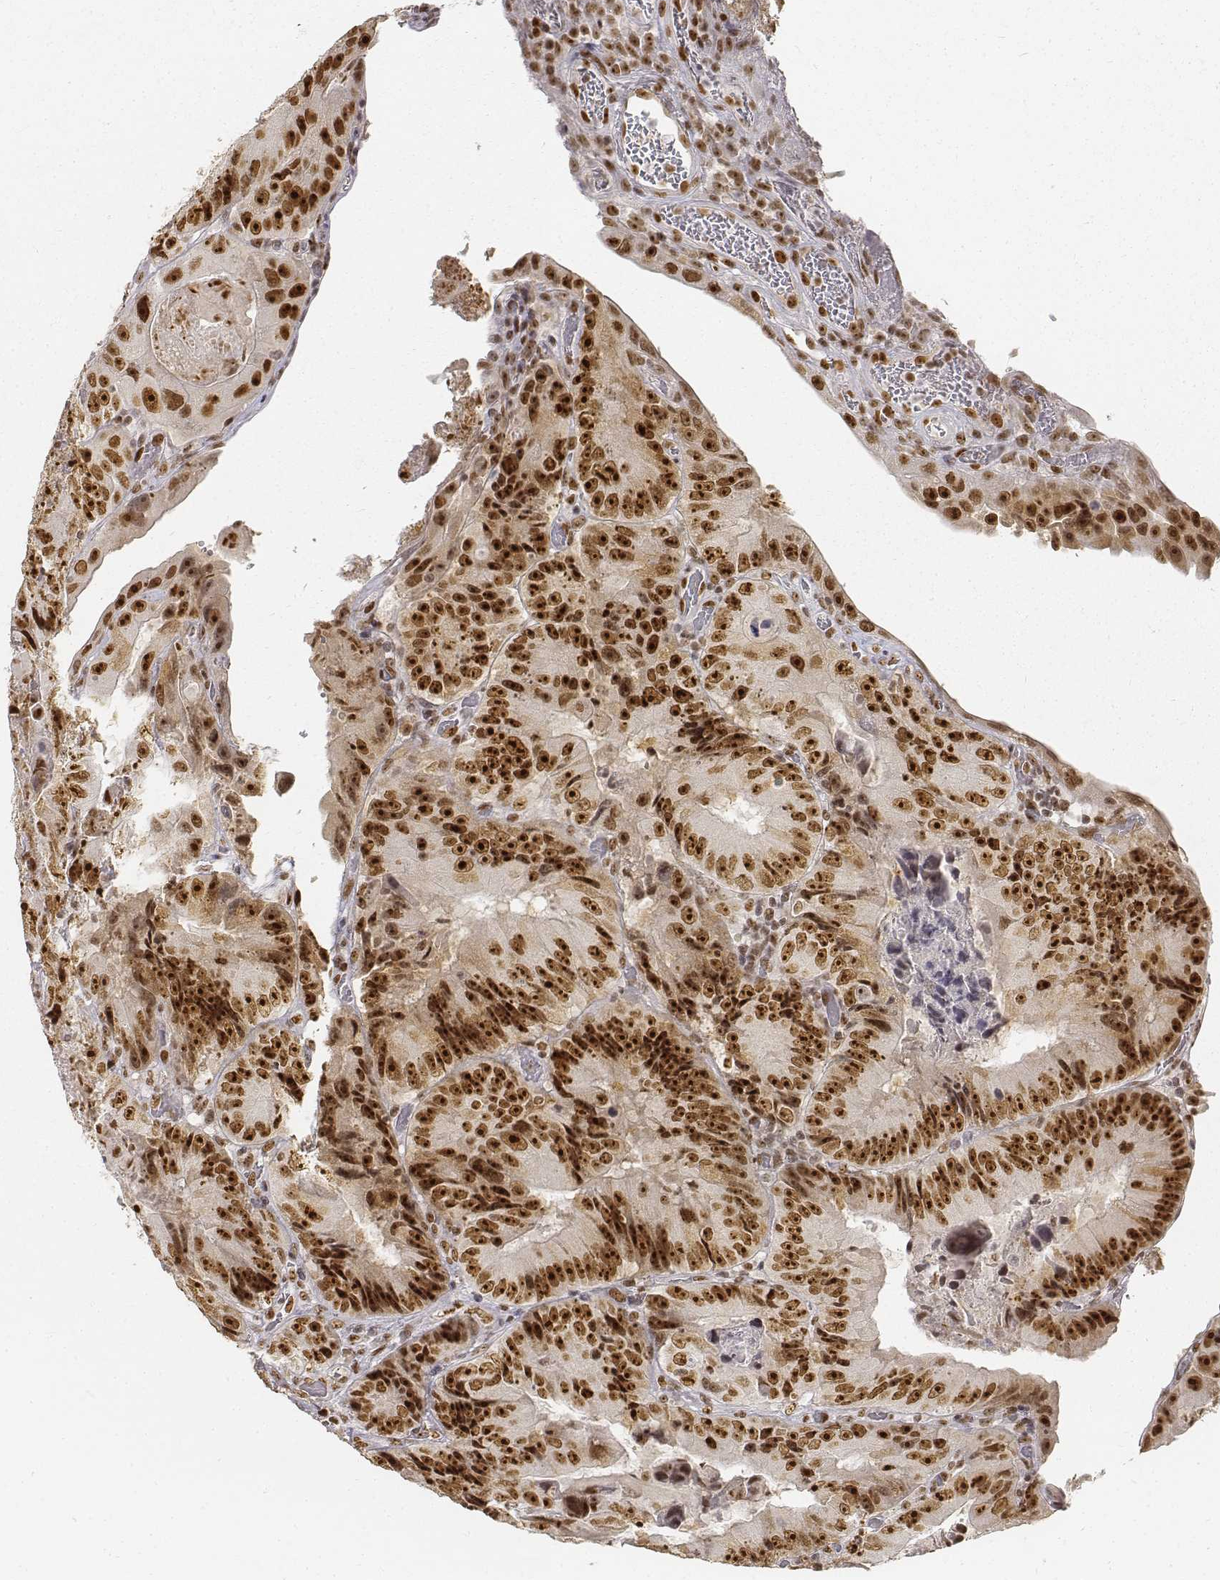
{"staining": {"intensity": "moderate", "quantity": ">75%", "location": "nuclear"}, "tissue": "colorectal cancer", "cell_type": "Tumor cells", "image_type": "cancer", "snomed": [{"axis": "morphology", "description": "Adenocarcinoma, NOS"}, {"axis": "topography", "description": "Colon"}], "caption": "Human colorectal cancer (adenocarcinoma) stained with a brown dye exhibits moderate nuclear positive positivity in approximately >75% of tumor cells.", "gene": "PHF6", "patient": {"sex": "female", "age": 86}}